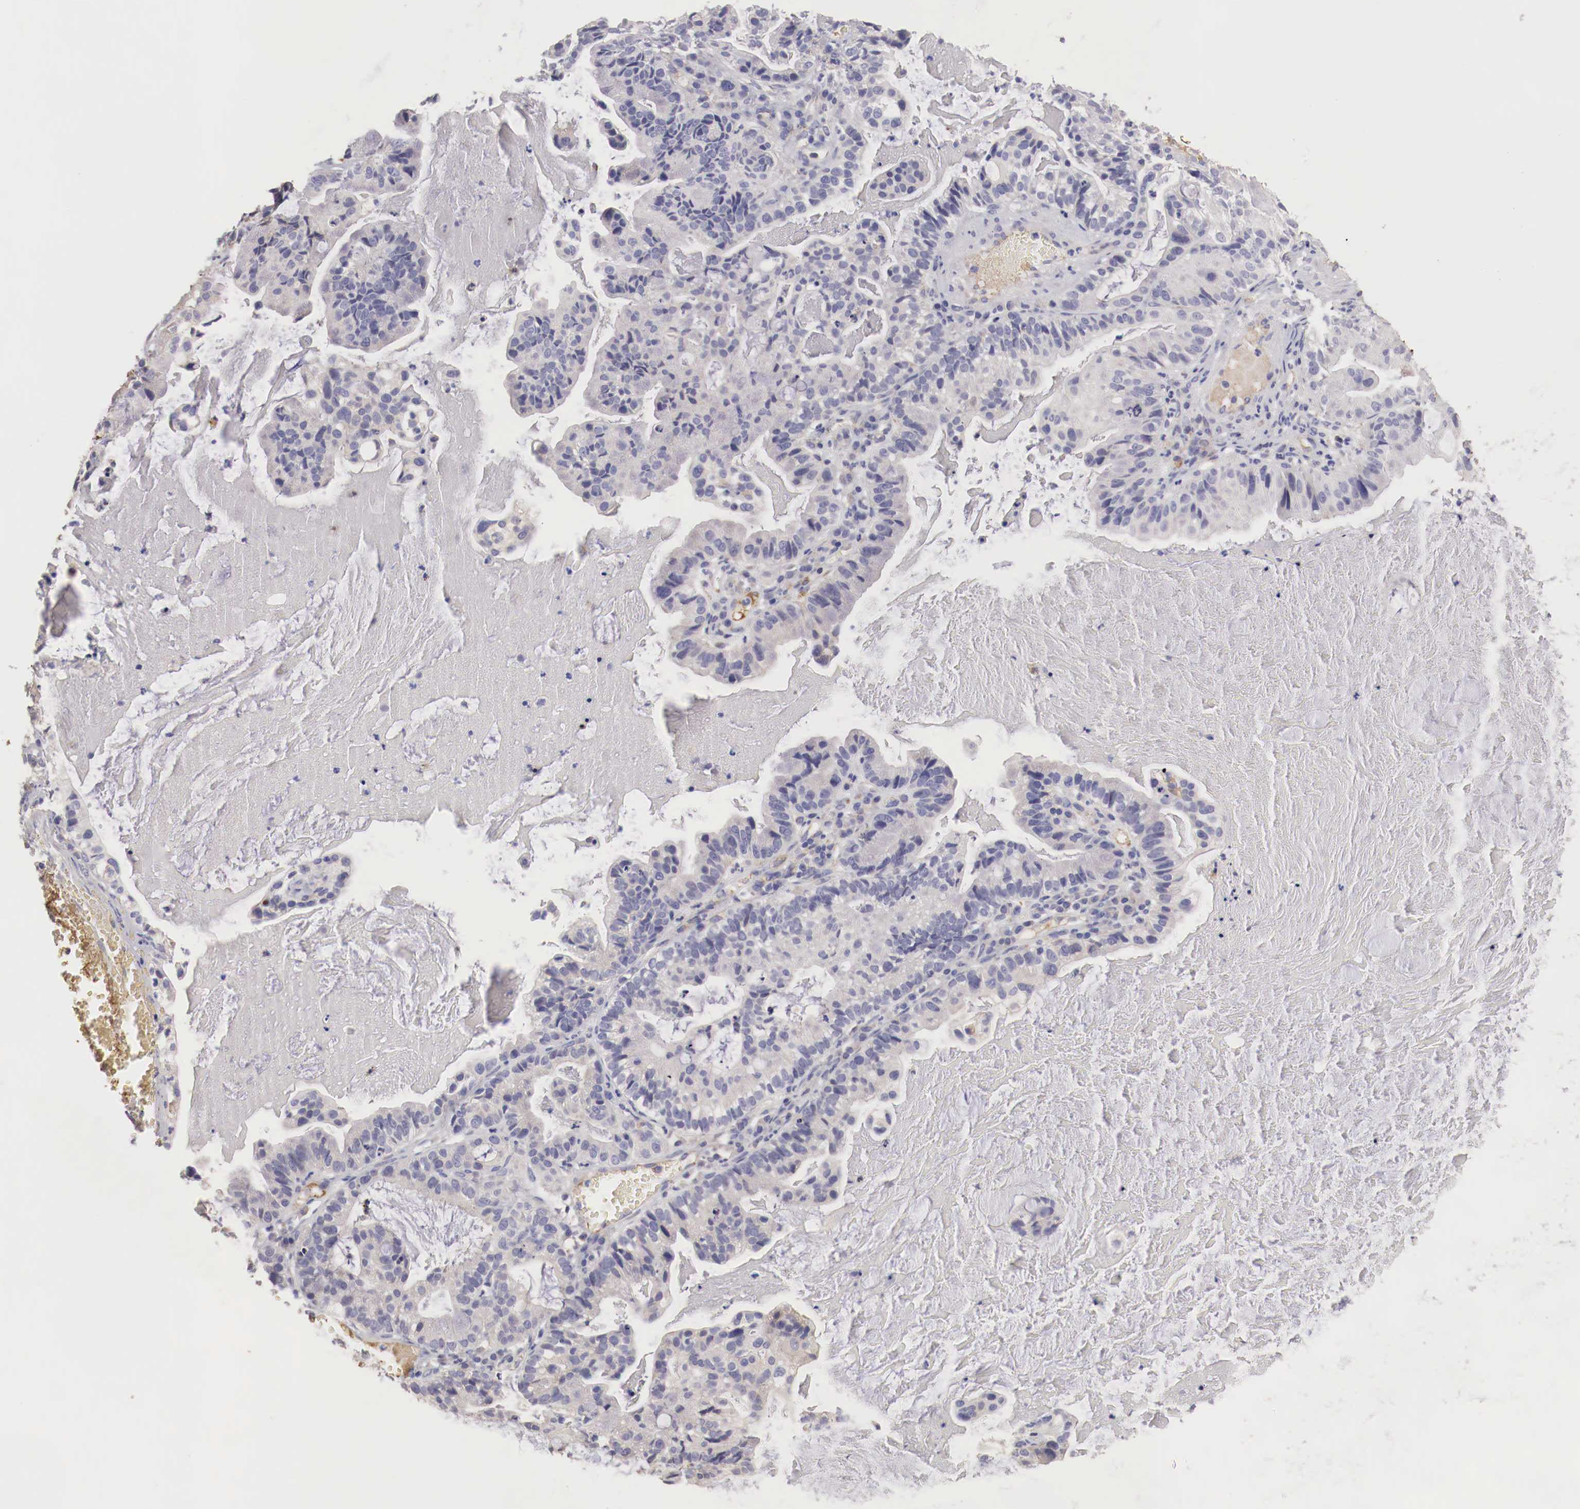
{"staining": {"intensity": "negative", "quantity": "none", "location": "none"}, "tissue": "cervical cancer", "cell_type": "Tumor cells", "image_type": "cancer", "snomed": [{"axis": "morphology", "description": "Adenocarcinoma, NOS"}, {"axis": "topography", "description": "Cervix"}], "caption": "Immunohistochemistry histopathology image of human cervical adenocarcinoma stained for a protein (brown), which demonstrates no positivity in tumor cells. (DAB immunohistochemistry visualized using brightfield microscopy, high magnification).", "gene": "PITPNA", "patient": {"sex": "female", "age": 41}}